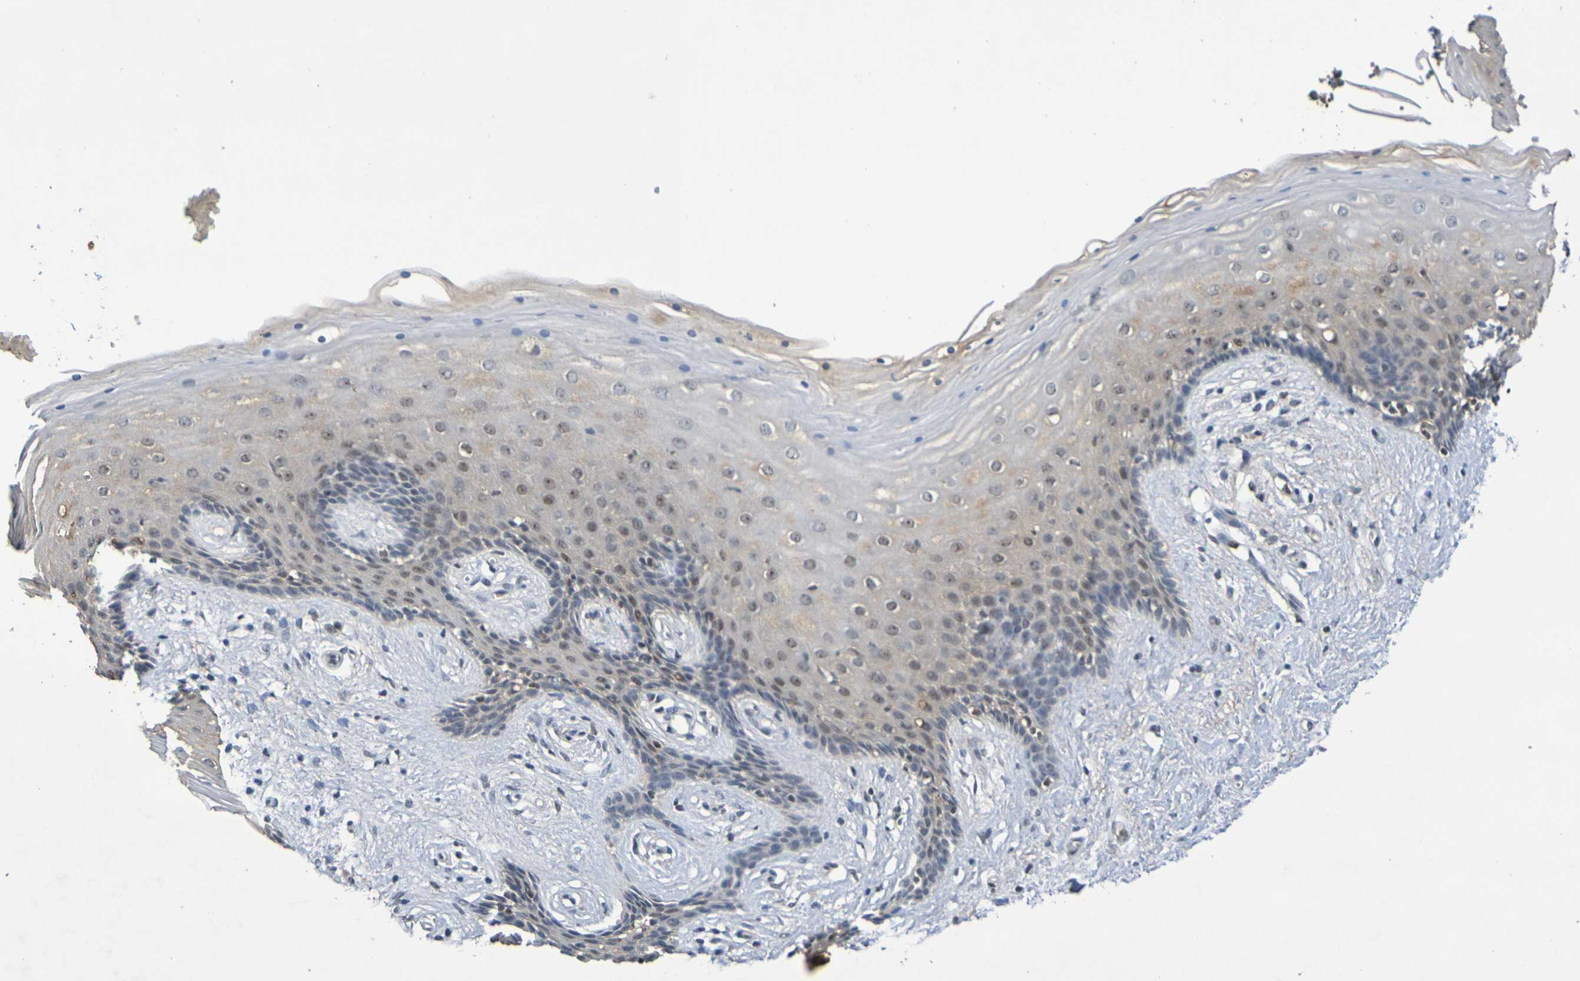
{"staining": {"intensity": "weak", "quantity": "25%-75%", "location": "cytoplasmic/membranous,nuclear"}, "tissue": "vagina", "cell_type": "Squamous epithelial cells", "image_type": "normal", "snomed": [{"axis": "morphology", "description": "Normal tissue, NOS"}, {"axis": "topography", "description": "Vagina"}], "caption": "A micrograph showing weak cytoplasmic/membranous,nuclear staining in approximately 25%-75% of squamous epithelial cells in normal vagina, as visualized by brown immunohistochemical staining.", "gene": "TERF2", "patient": {"sex": "female", "age": 44}}